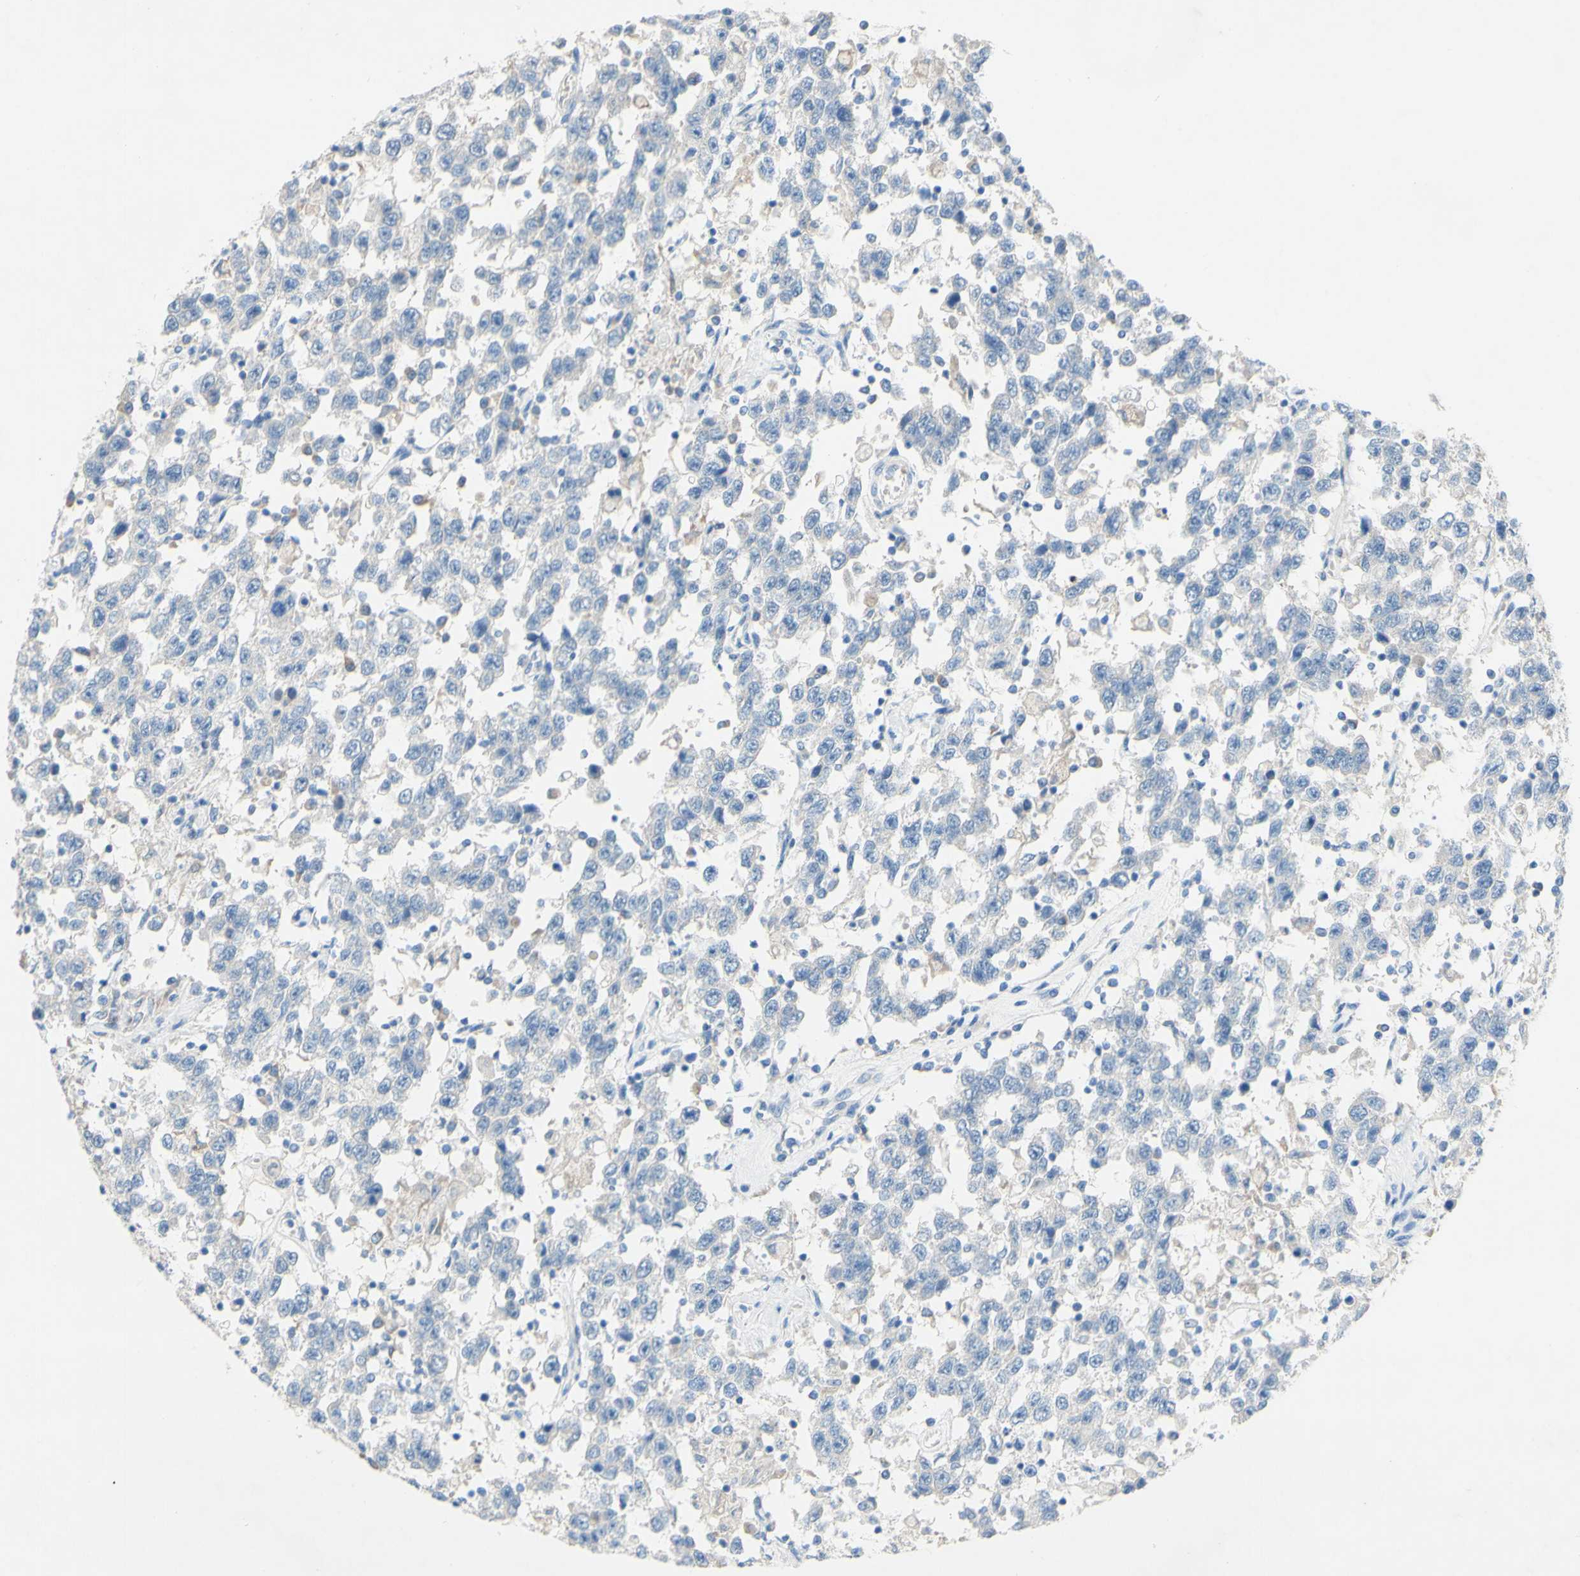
{"staining": {"intensity": "negative", "quantity": "none", "location": "none"}, "tissue": "testis cancer", "cell_type": "Tumor cells", "image_type": "cancer", "snomed": [{"axis": "morphology", "description": "Seminoma, NOS"}, {"axis": "topography", "description": "Testis"}], "caption": "This is an immunohistochemistry micrograph of human testis cancer (seminoma). There is no positivity in tumor cells.", "gene": "ACADL", "patient": {"sex": "male", "age": 41}}